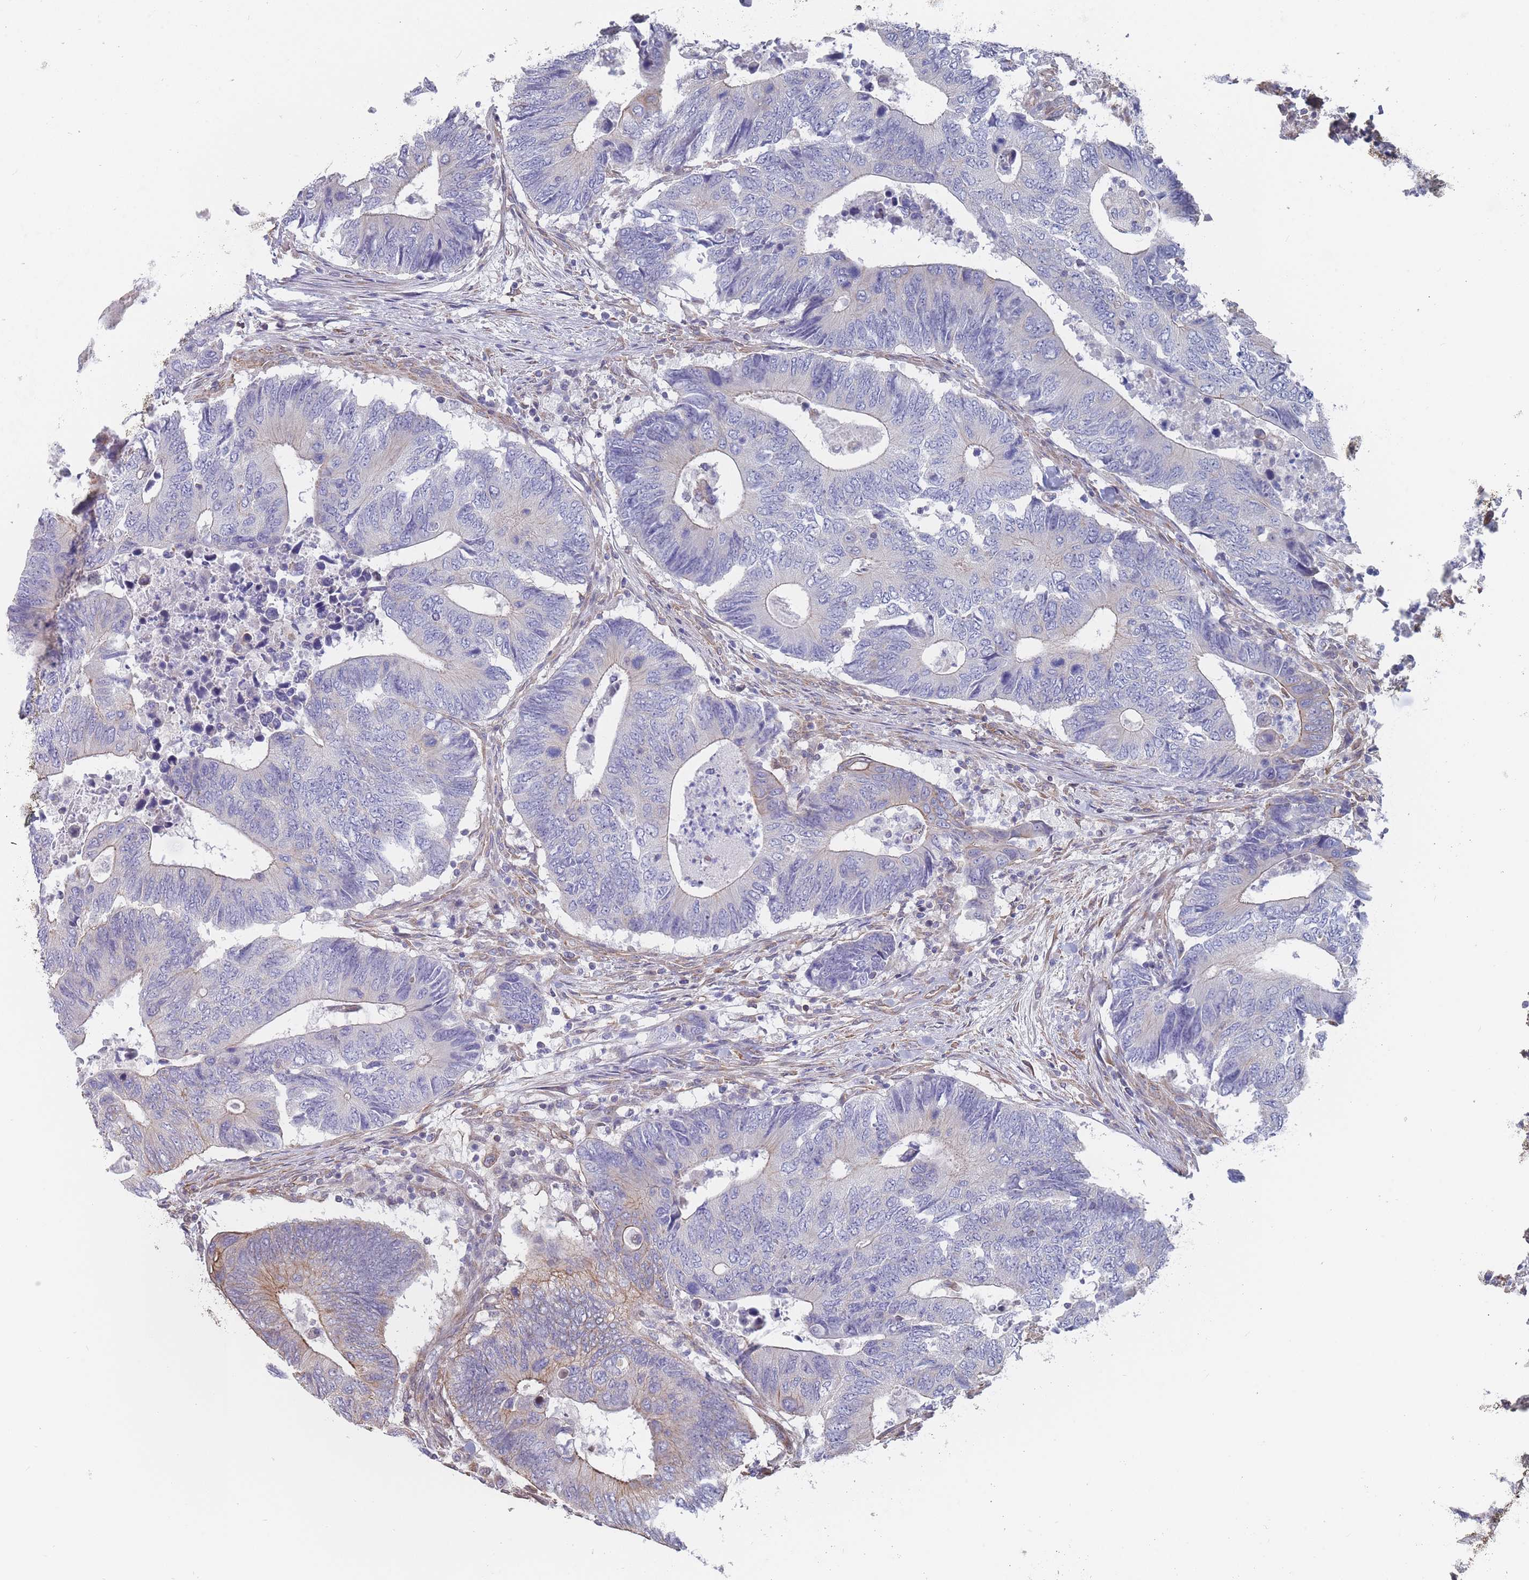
{"staining": {"intensity": "moderate", "quantity": "<25%", "location": "cytoplasmic/membranous"}, "tissue": "colorectal cancer", "cell_type": "Tumor cells", "image_type": "cancer", "snomed": [{"axis": "morphology", "description": "Adenocarcinoma, NOS"}, {"axis": "topography", "description": "Colon"}], "caption": "Colorectal cancer (adenocarcinoma) was stained to show a protein in brown. There is low levels of moderate cytoplasmic/membranous expression in approximately <25% of tumor cells. (brown staining indicates protein expression, while blue staining denotes nuclei).", "gene": "SLC1A6", "patient": {"sex": "male", "age": 87}}